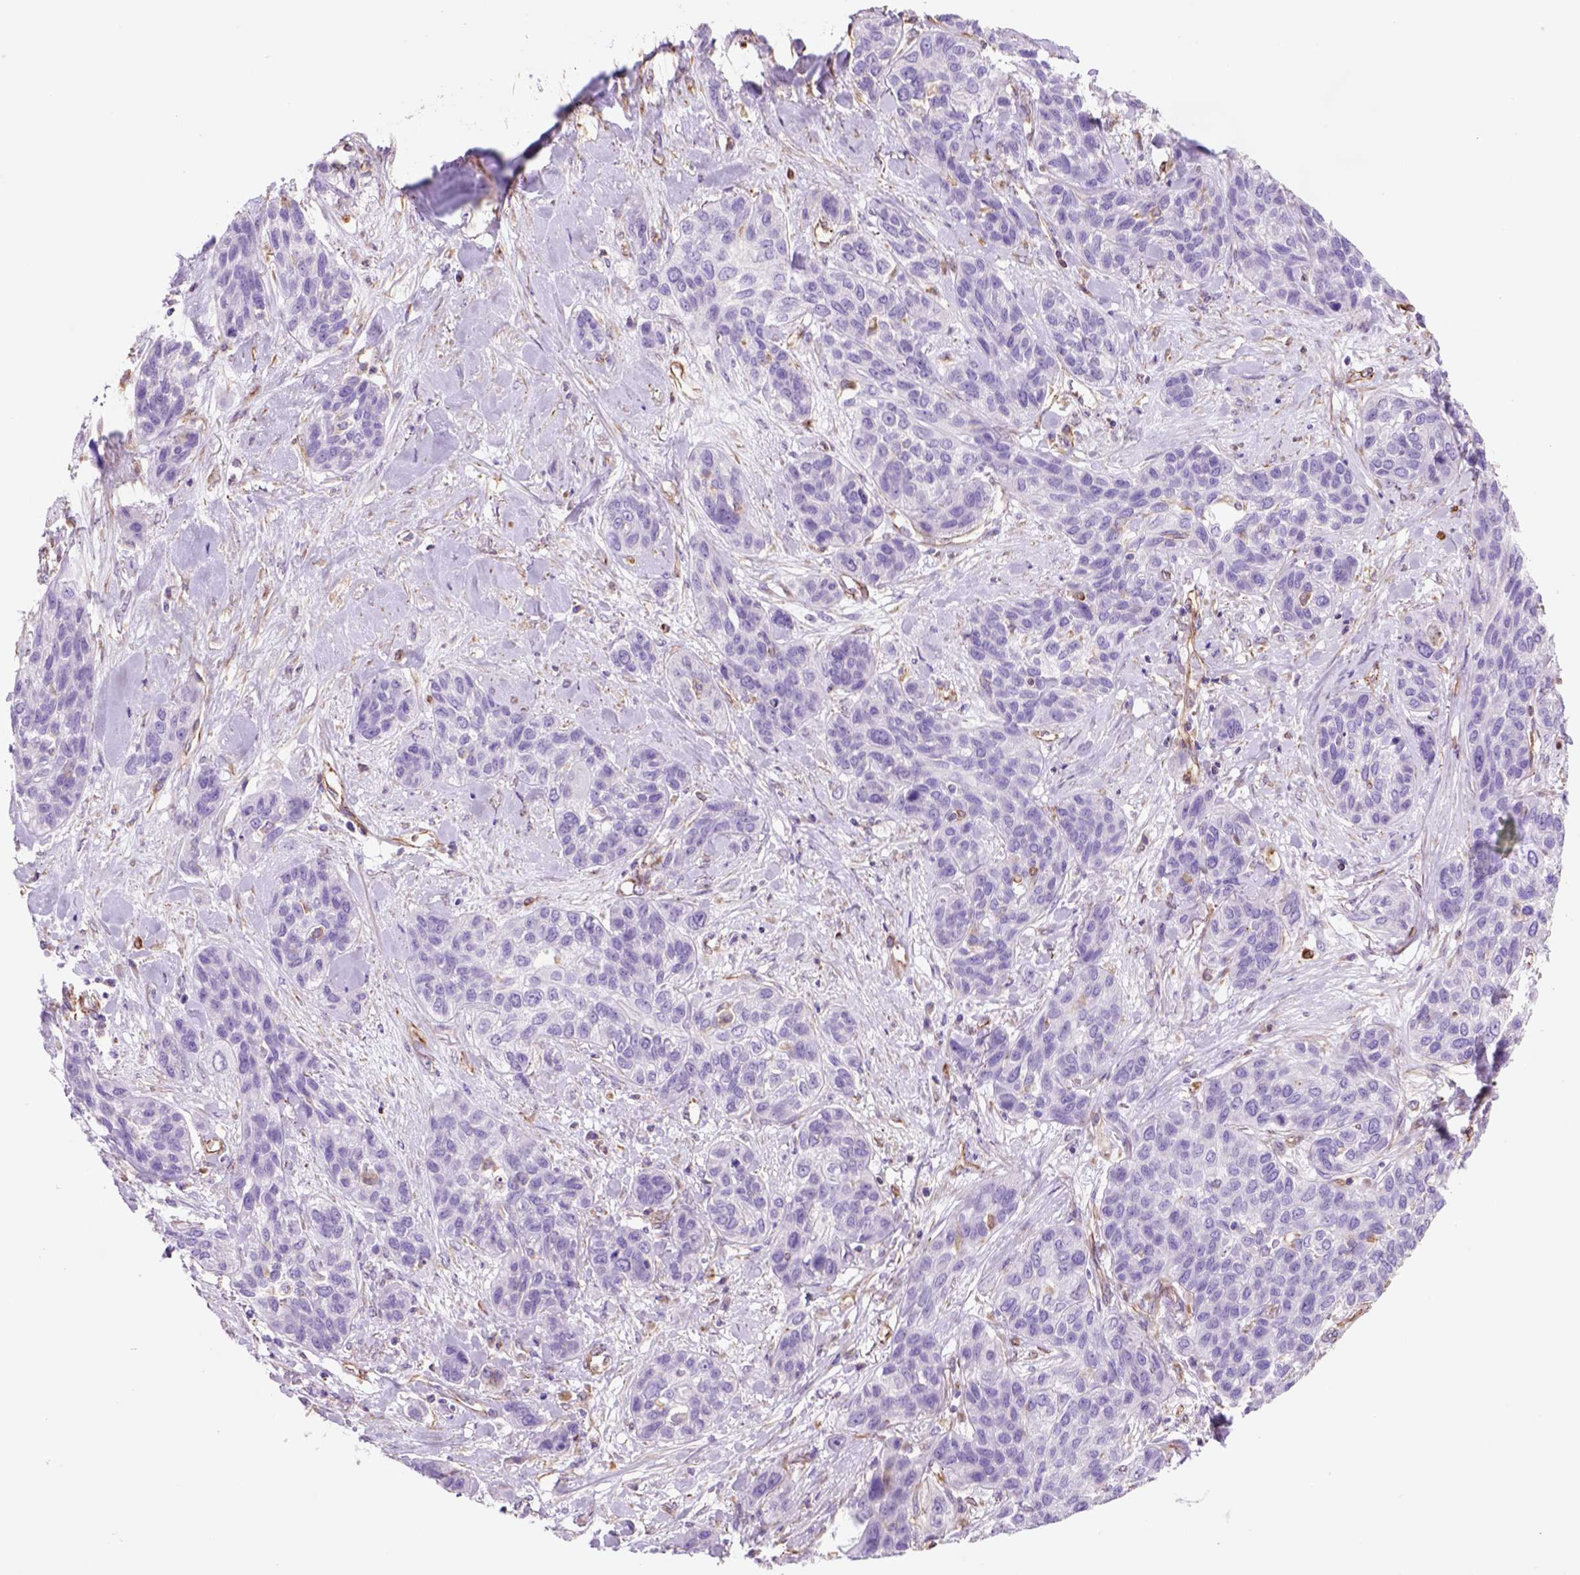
{"staining": {"intensity": "negative", "quantity": "none", "location": "none"}, "tissue": "lung cancer", "cell_type": "Tumor cells", "image_type": "cancer", "snomed": [{"axis": "morphology", "description": "Squamous cell carcinoma, NOS"}, {"axis": "topography", "description": "Lung"}], "caption": "The photomicrograph exhibits no significant staining in tumor cells of lung squamous cell carcinoma.", "gene": "ZZZ3", "patient": {"sex": "female", "age": 70}}